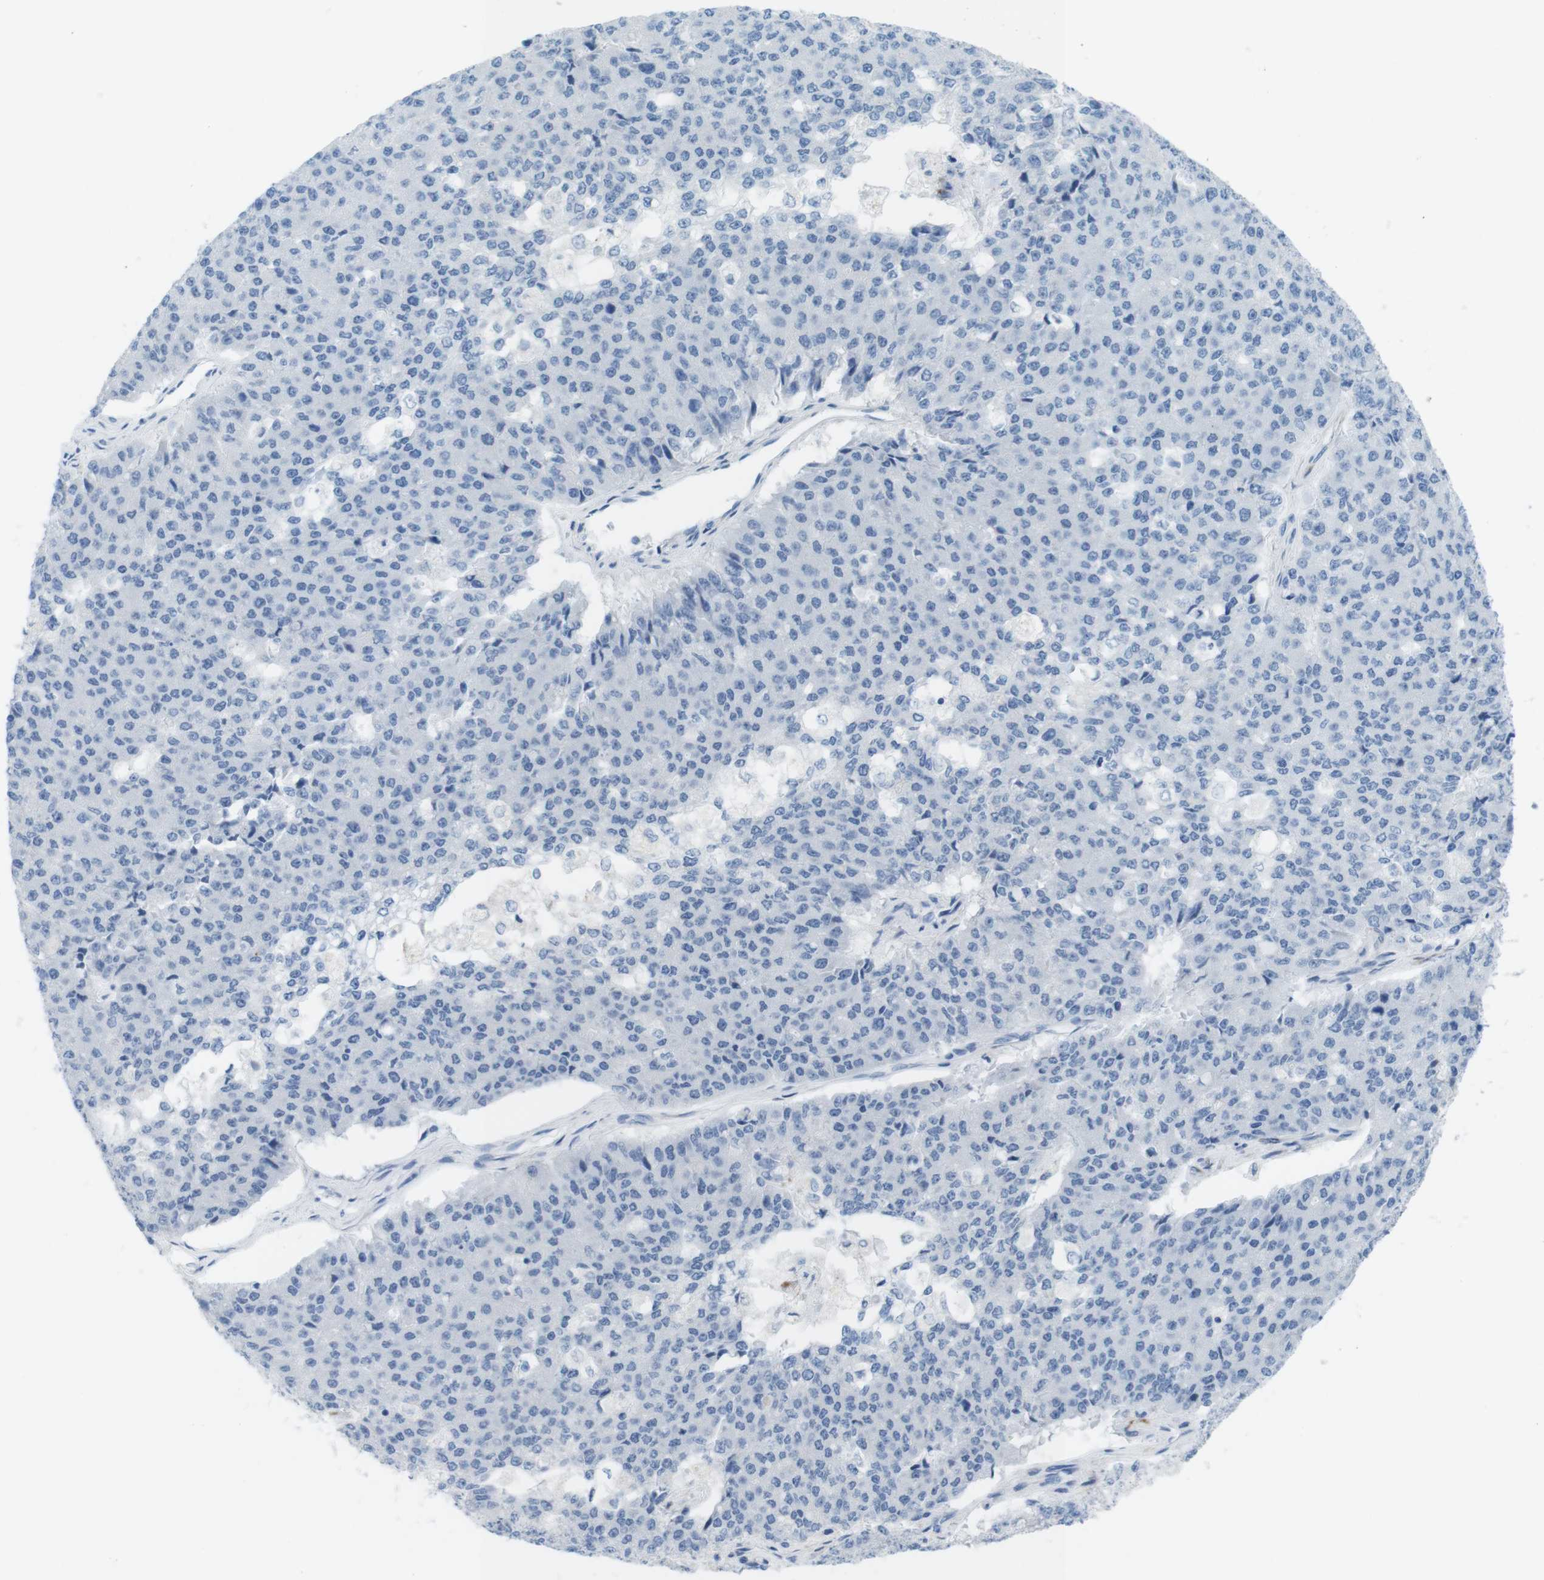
{"staining": {"intensity": "negative", "quantity": "none", "location": "none"}, "tissue": "pancreatic cancer", "cell_type": "Tumor cells", "image_type": "cancer", "snomed": [{"axis": "morphology", "description": "Adenocarcinoma, NOS"}, {"axis": "topography", "description": "Pancreas"}], "caption": "The micrograph demonstrates no staining of tumor cells in adenocarcinoma (pancreatic).", "gene": "MYH9", "patient": {"sex": "male", "age": 50}}